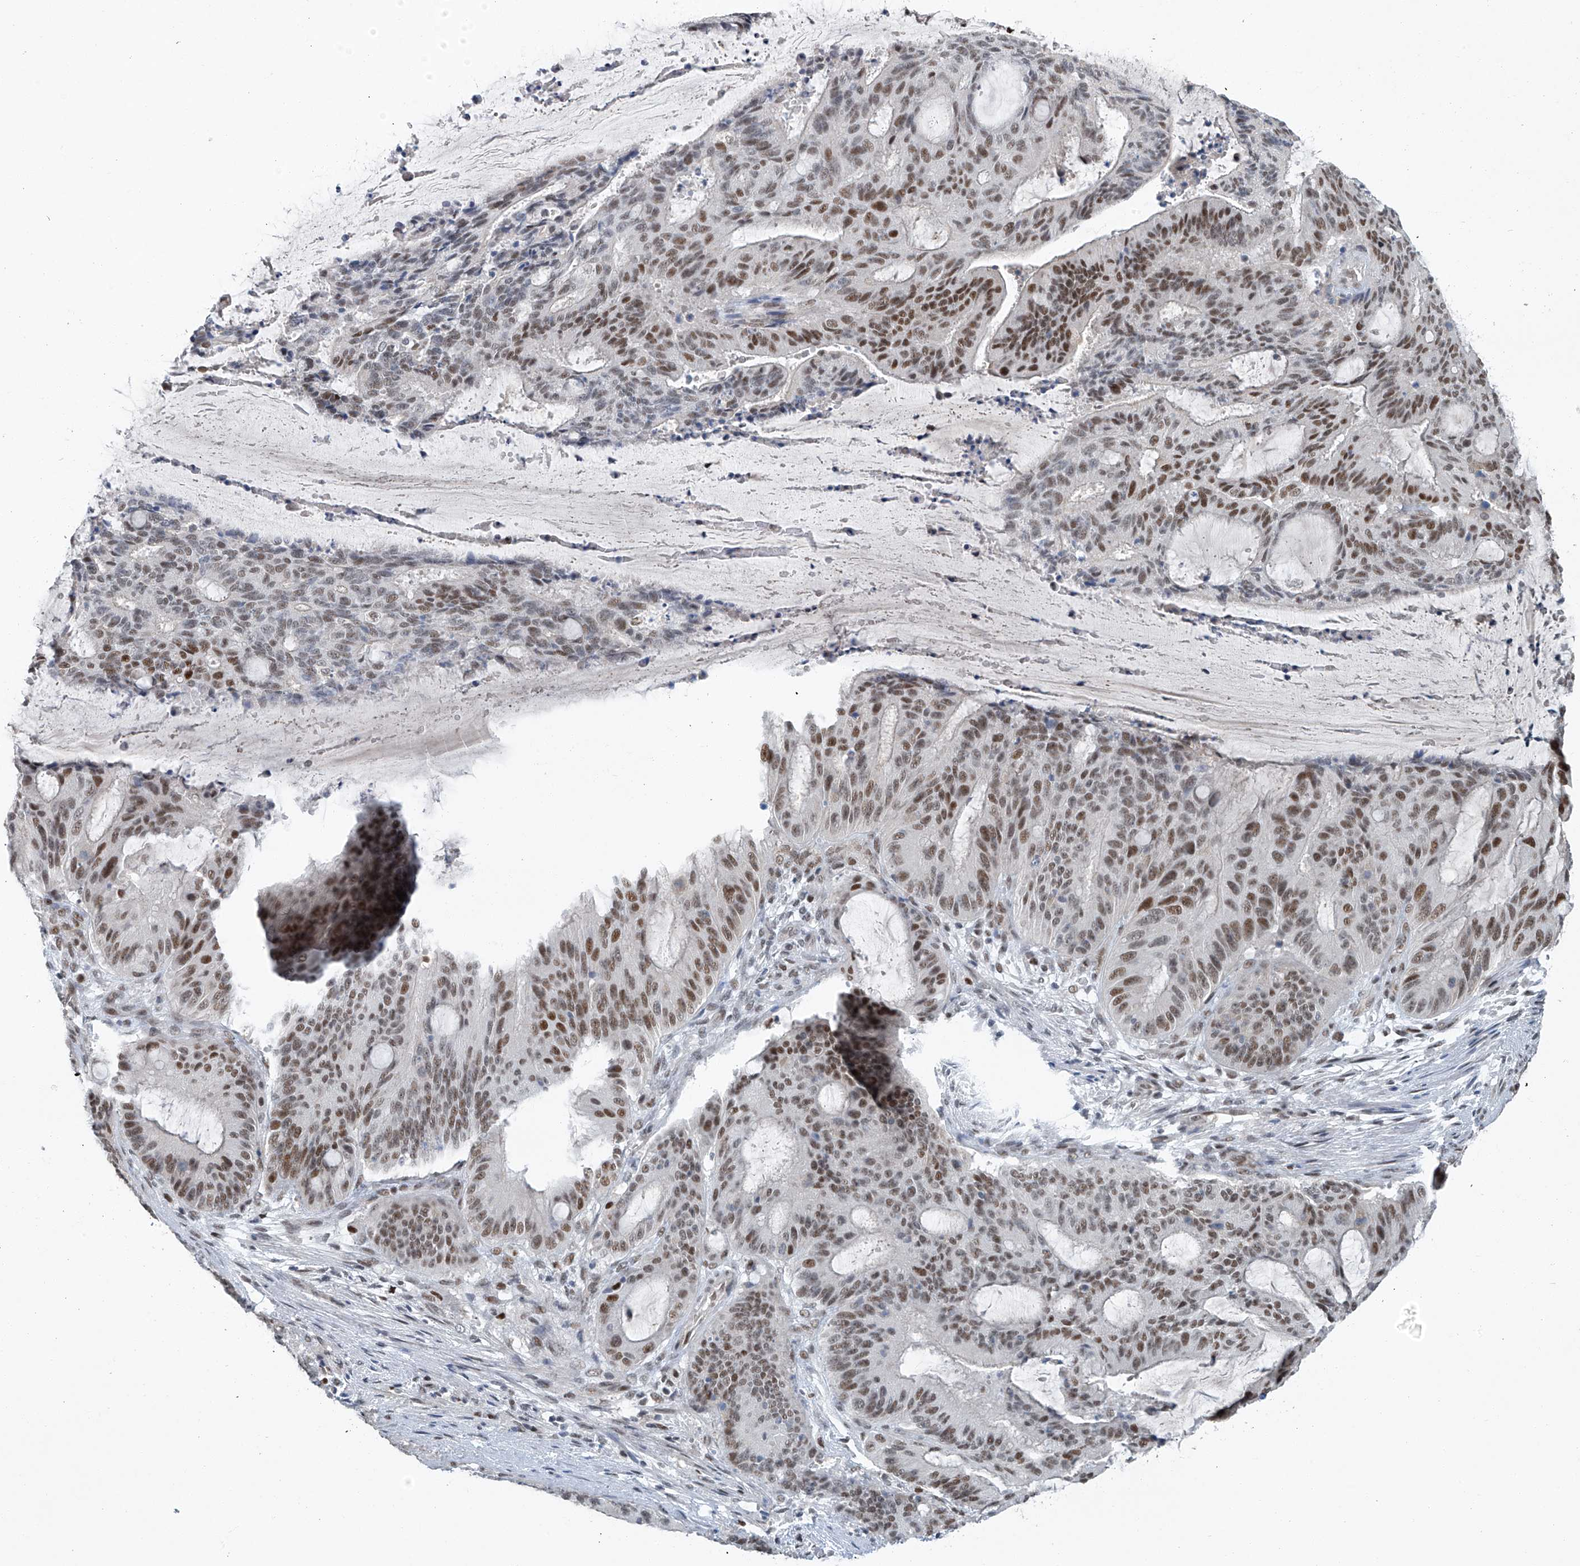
{"staining": {"intensity": "moderate", "quantity": ">75%", "location": "nuclear"}, "tissue": "liver cancer", "cell_type": "Tumor cells", "image_type": "cancer", "snomed": [{"axis": "morphology", "description": "Normal tissue, NOS"}, {"axis": "morphology", "description": "Cholangiocarcinoma"}, {"axis": "topography", "description": "Liver"}, {"axis": "topography", "description": "Peripheral nerve tissue"}], "caption": "This is a histology image of IHC staining of cholangiocarcinoma (liver), which shows moderate expression in the nuclear of tumor cells.", "gene": "TAF8", "patient": {"sex": "female", "age": 73}}